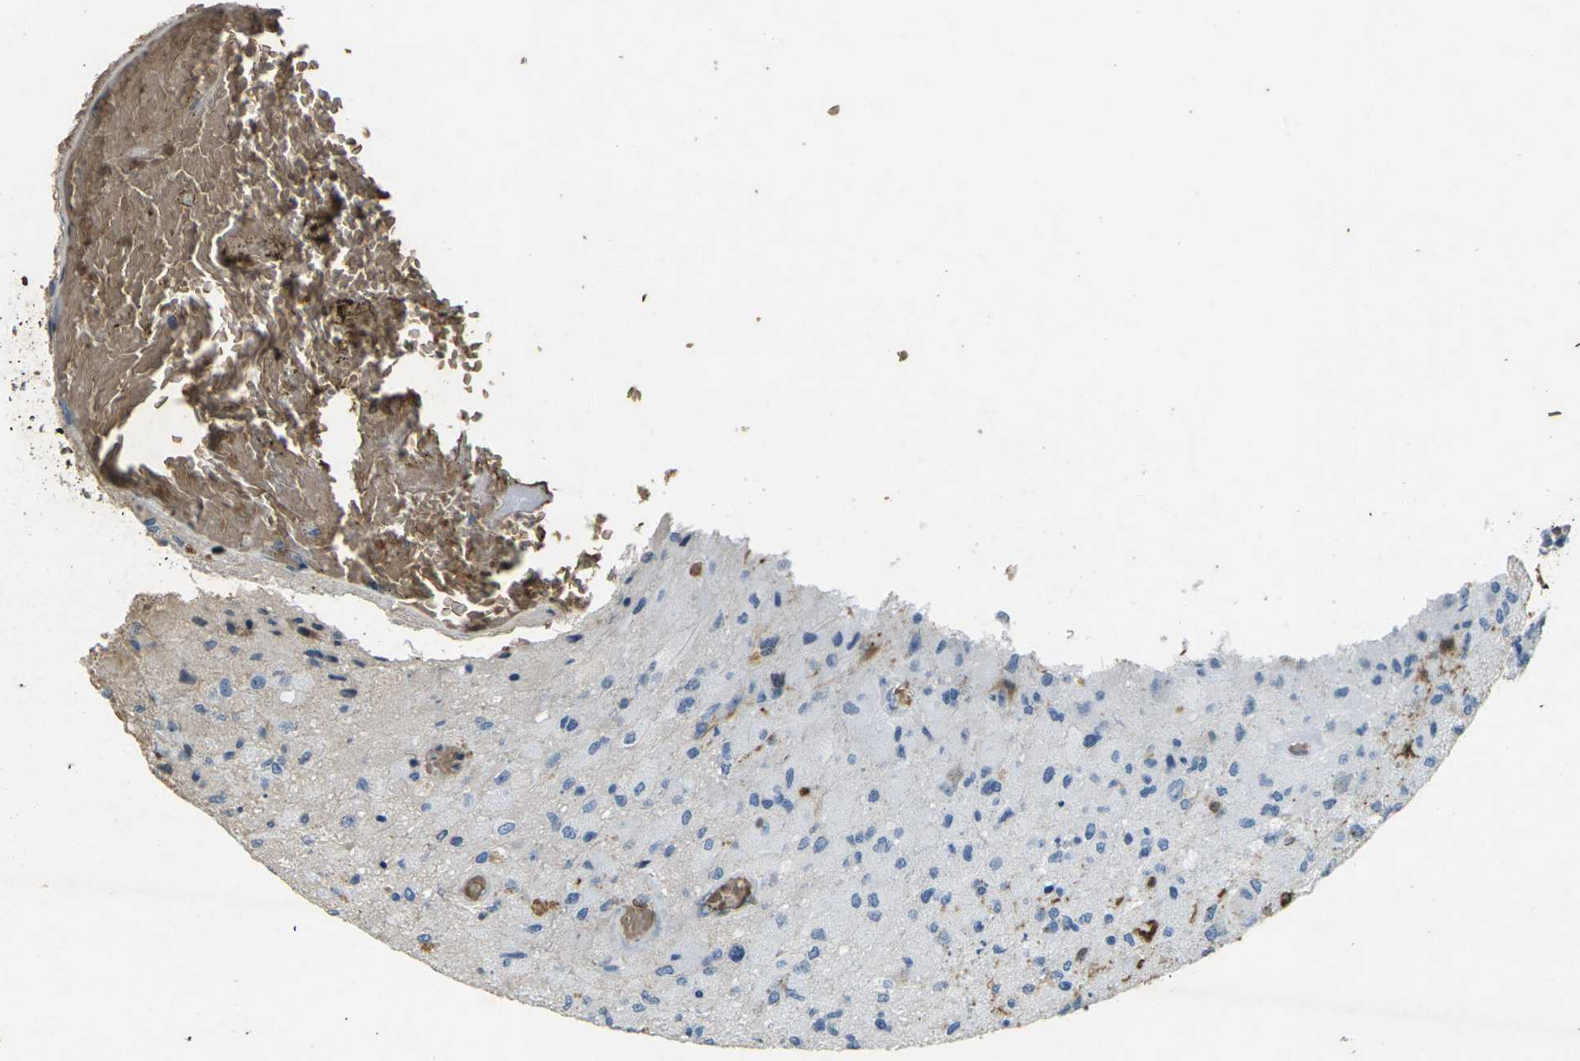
{"staining": {"intensity": "negative", "quantity": "none", "location": "none"}, "tissue": "glioma", "cell_type": "Tumor cells", "image_type": "cancer", "snomed": [{"axis": "morphology", "description": "Normal tissue, NOS"}, {"axis": "morphology", "description": "Glioma, malignant, High grade"}, {"axis": "topography", "description": "Cerebral cortex"}], "caption": "This is a image of immunohistochemistry (IHC) staining of malignant high-grade glioma, which shows no staining in tumor cells.", "gene": "HBB", "patient": {"sex": "male", "age": 77}}